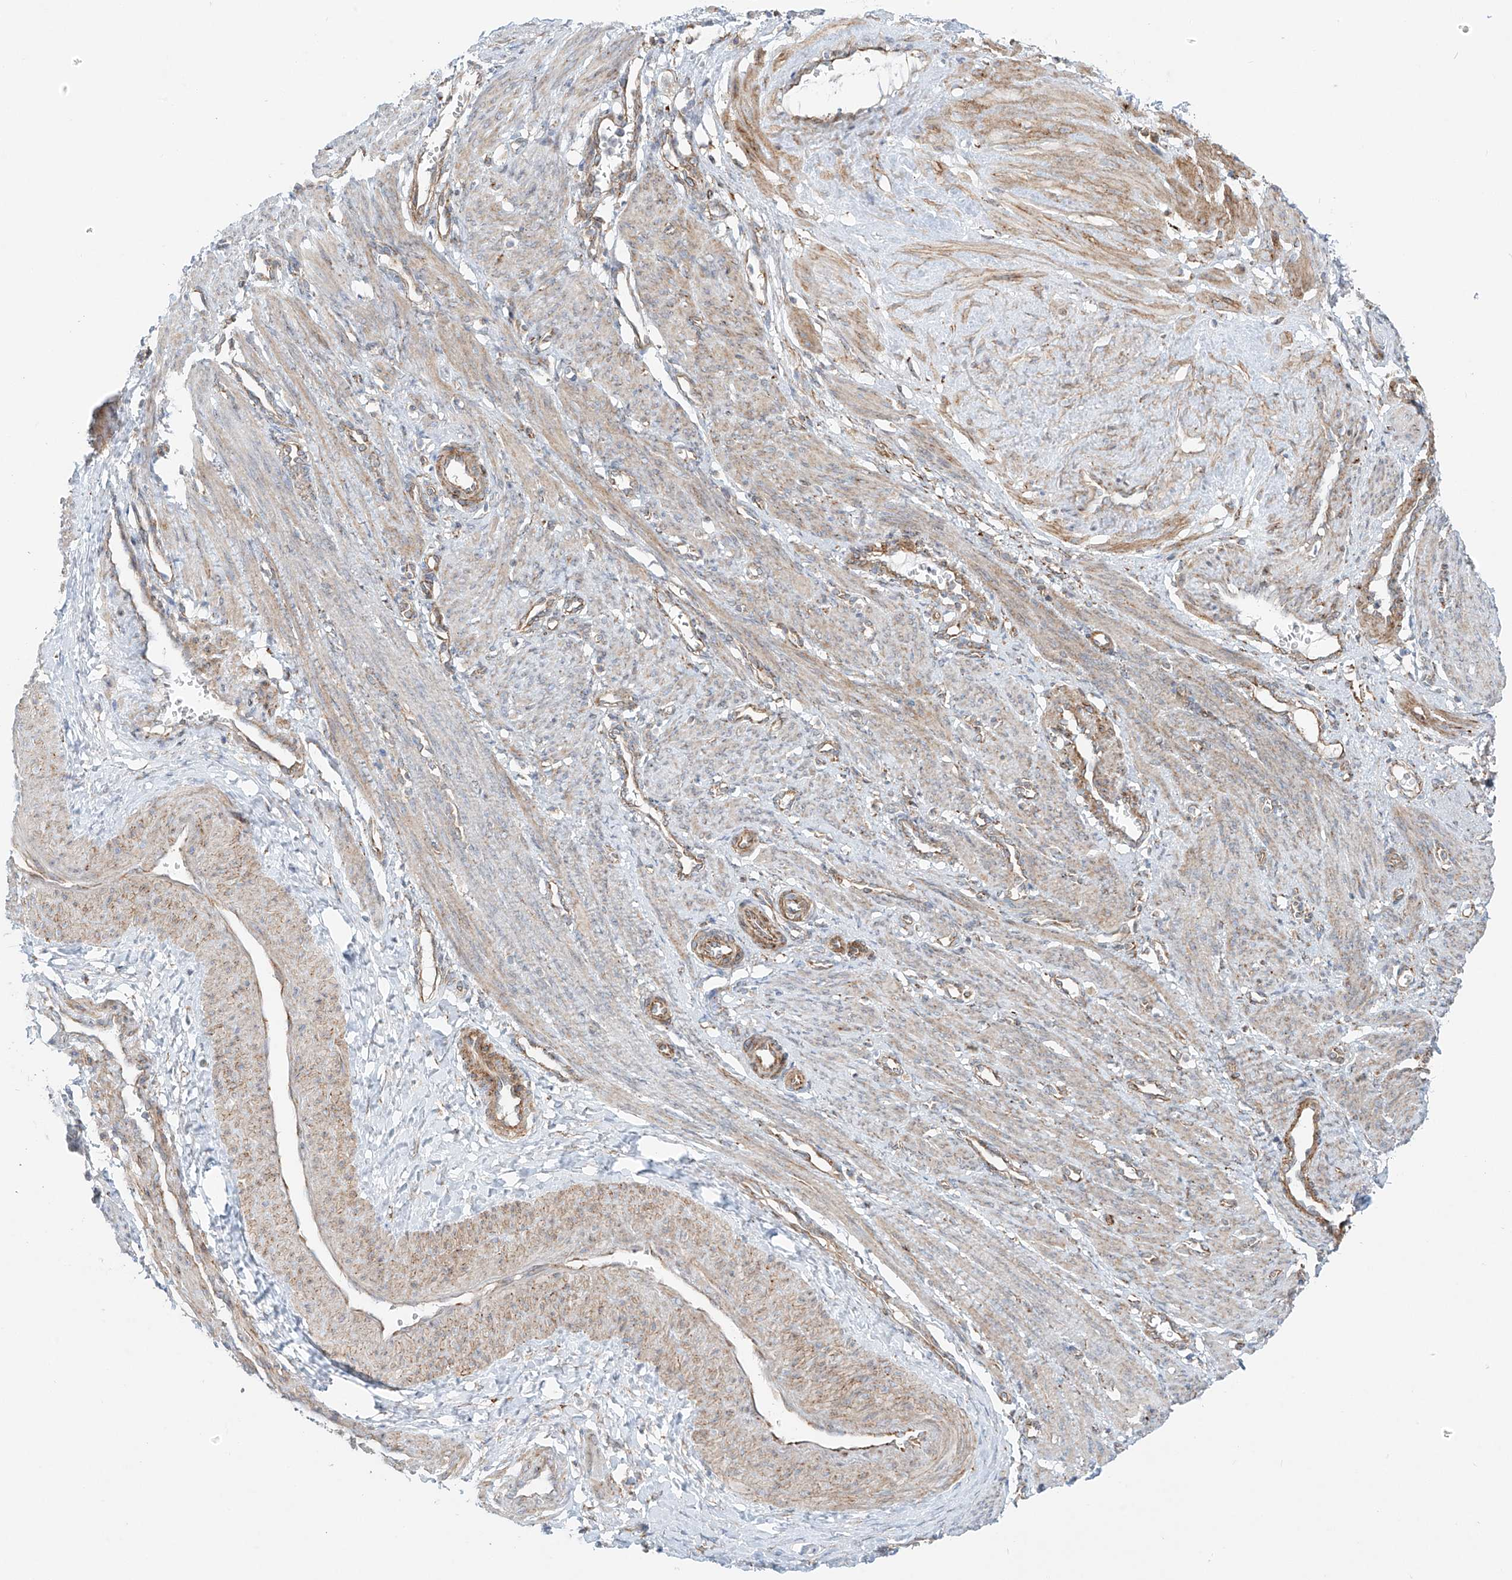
{"staining": {"intensity": "weak", "quantity": "25%-75%", "location": "cytoplasmic/membranous"}, "tissue": "smooth muscle", "cell_type": "Smooth muscle cells", "image_type": "normal", "snomed": [{"axis": "morphology", "description": "Normal tissue, NOS"}, {"axis": "topography", "description": "Endometrium"}], "caption": "Smooth muscle cells show weak cytoplasmic/membranous positivity in about 25%-75% of cells in unremarkable smooth muscle.", "gene": "EIPR1", "patient": {"sex": "female", "age": 33}}